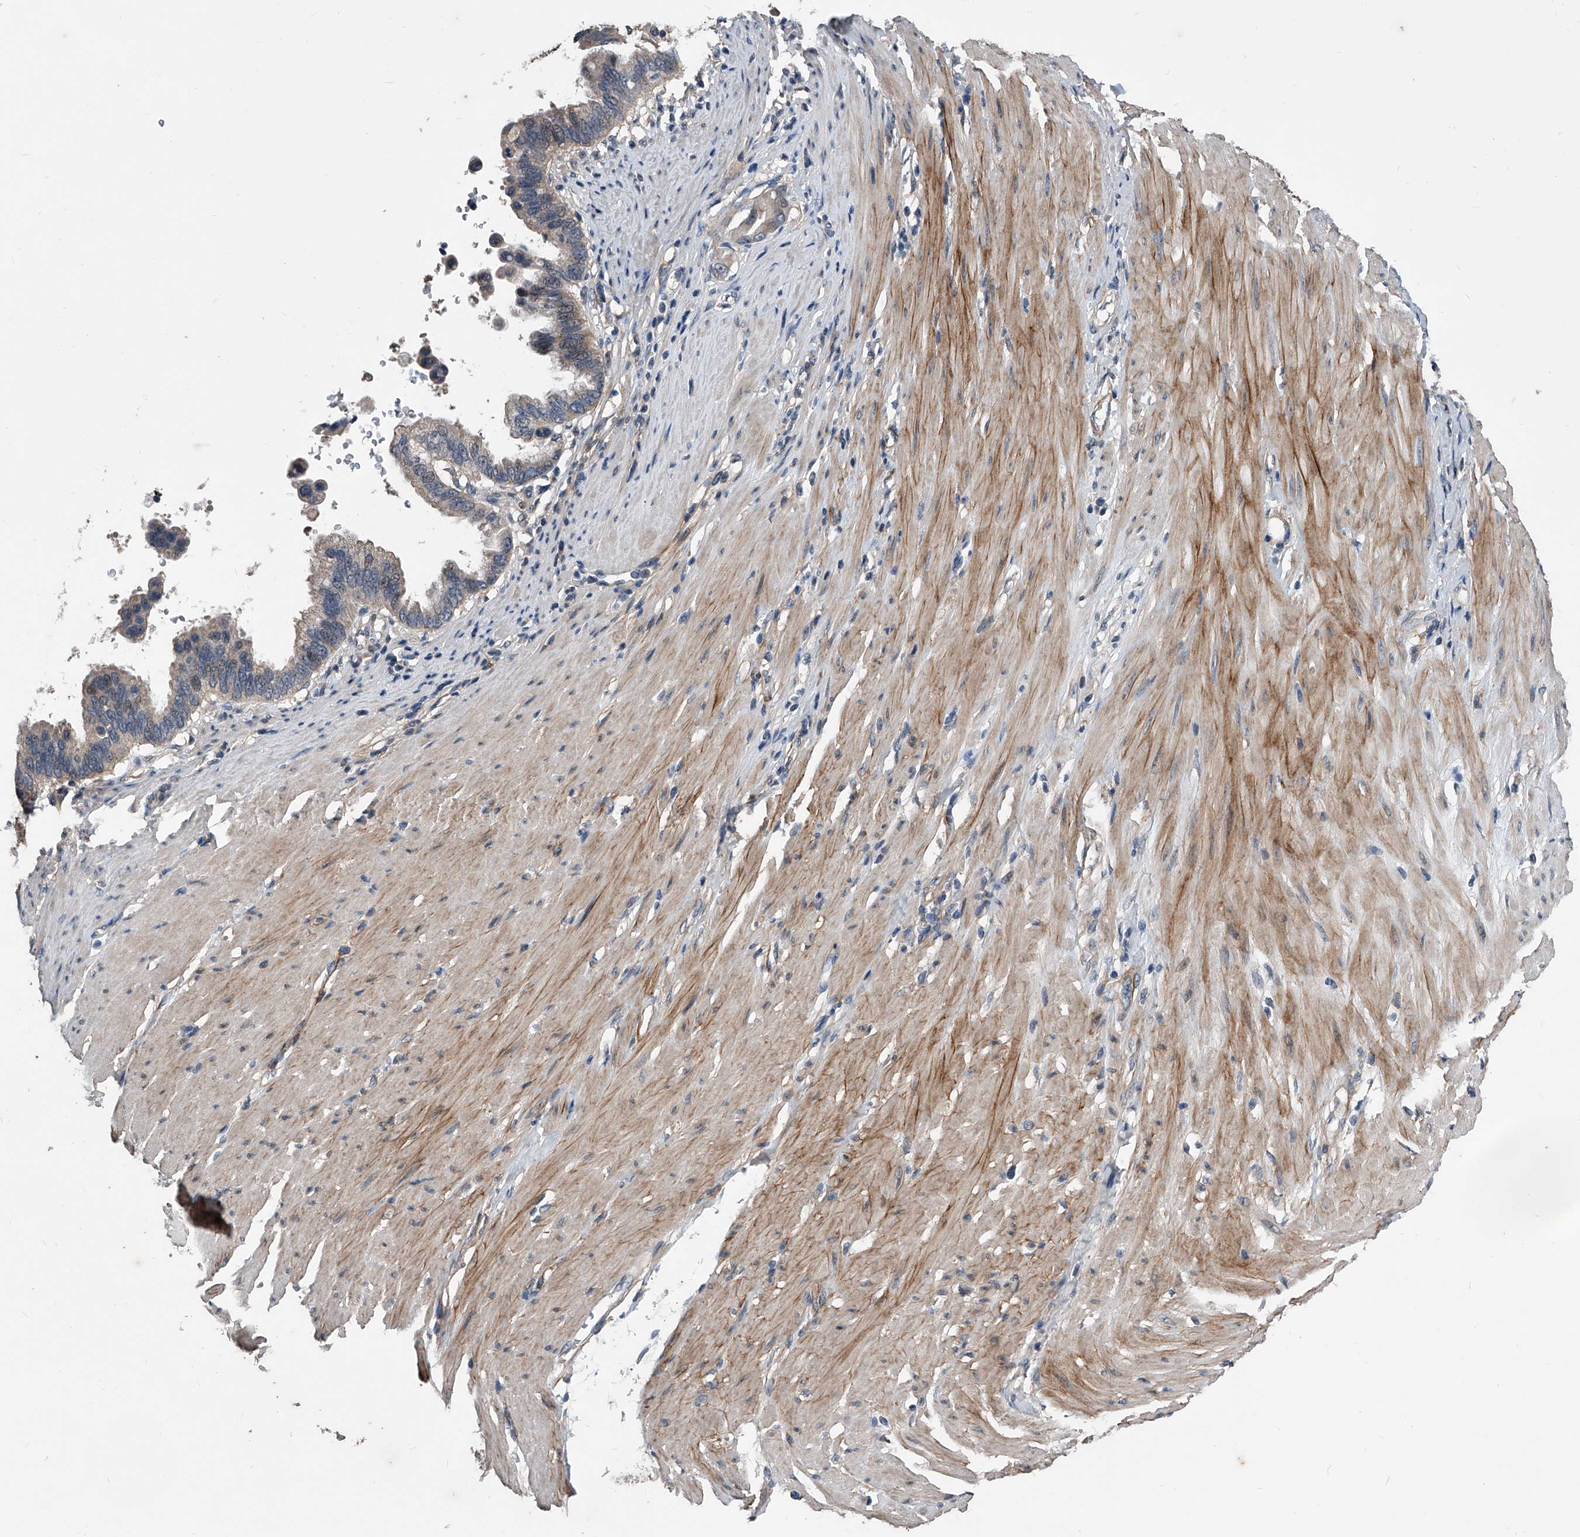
{"staining": {"intensity": "weak", "quantity": "<25%", "location": "cytoplasmic/membranous"}, "tissue": "pancreatic cancer", "cell_type": "Tumor cells", "image_type": "cancer", "snomed": [{"axis": "morphology", "description": "Adenocarcinoma, NOS"}, {"axis": "topography", "description": "Pancreas"}], "caption": "Tumor cells show no significant staining in pancreatic cancer (adenocarcinoma). Brightfield microscopy of immunohistochemistry (IHC) stained with DAB (brown) and hematoxylin (blue), captured at high magnification.", "gene": "PHACTR1", "patient": {"sex": "female", "age": 56}}